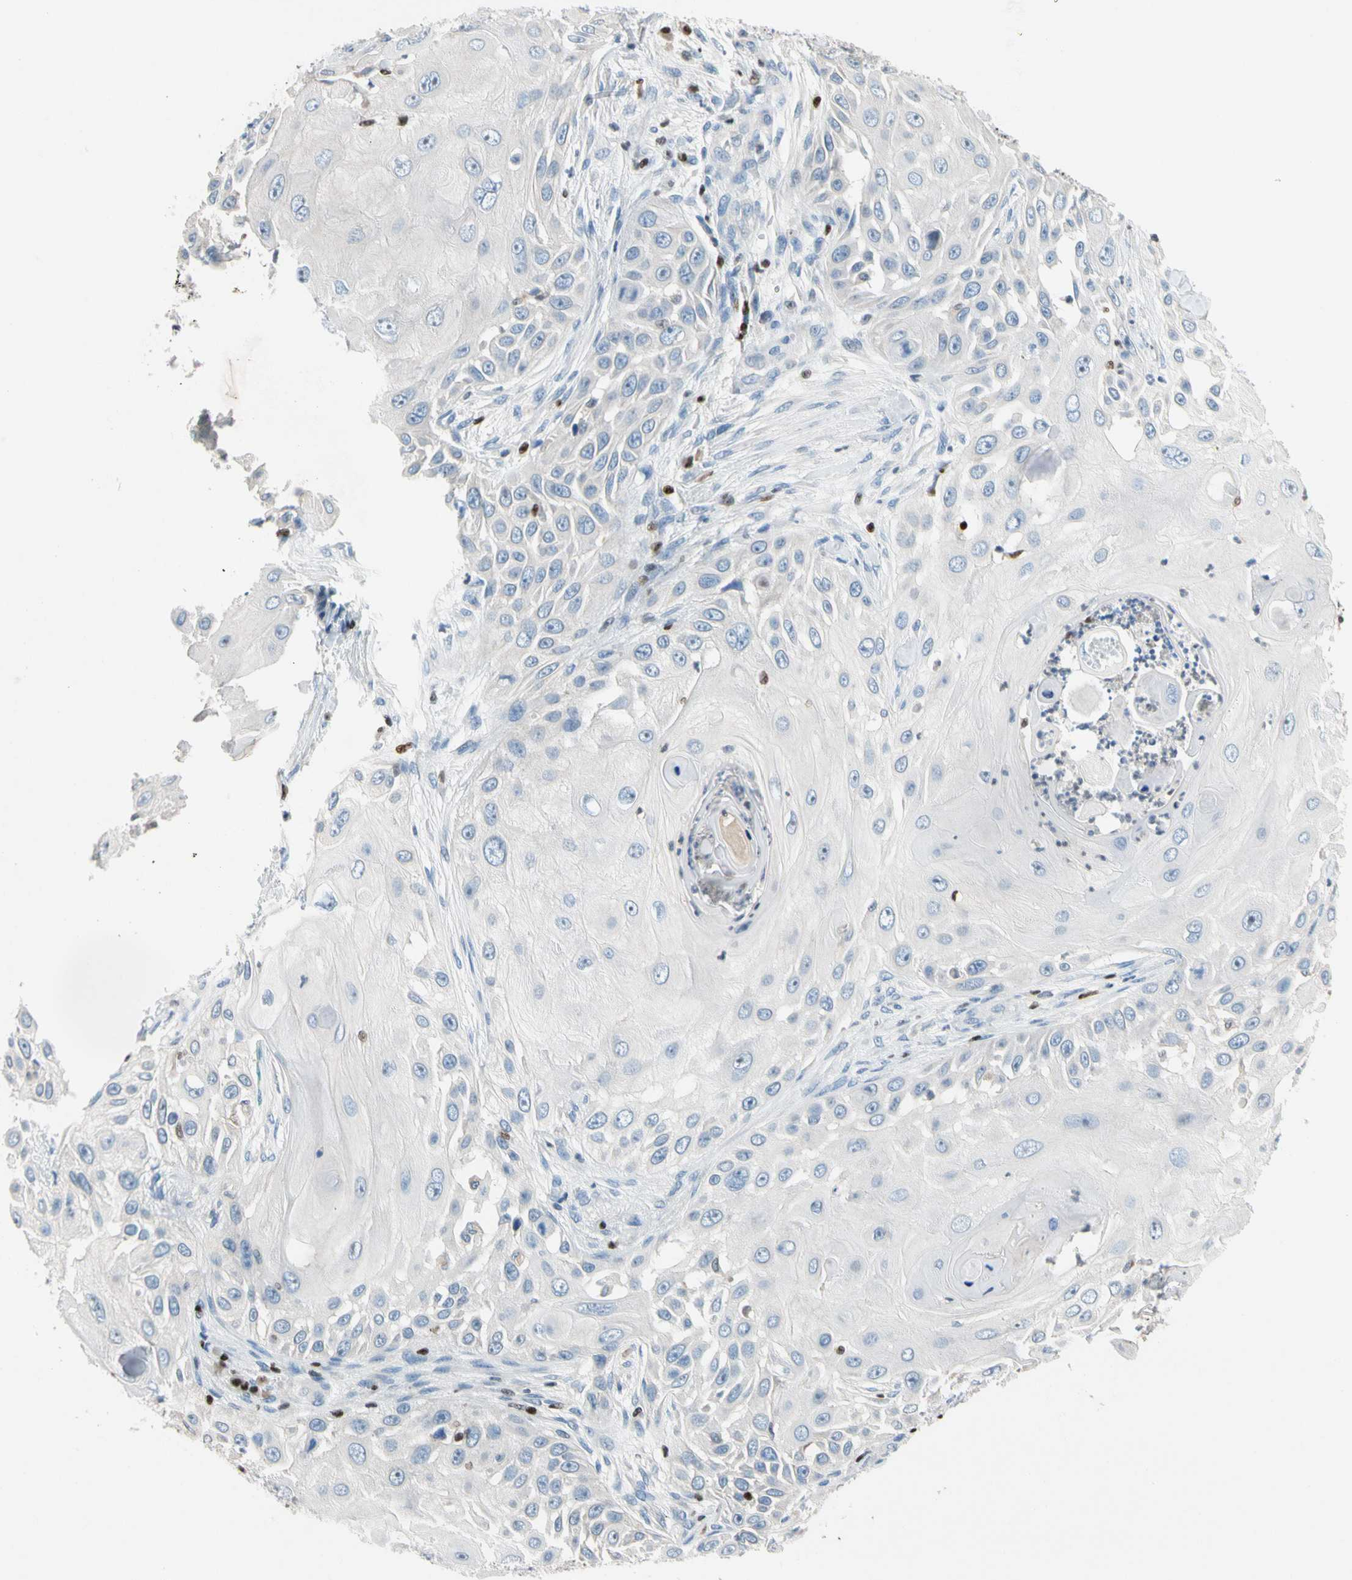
{"staining": {"intensity": "negative", "quantity": "none", "location": "none"}, "tissue": "skin cancer", "cell_type": "Tumor cells", "image_type": "cancer", "snomed": [{"axis": "morphology", "description": "Squamous cell carcinoma, NOS"}, {"axis": "topography", "description": "Skin"}], "caption": "Immunohistochemistry (IHC) image of human skin cancer stained for a protein (brown), which demonstrates no expression in tumor cells.", "gene": "SP140", "patient": {"sex": "female", "age": 44}}